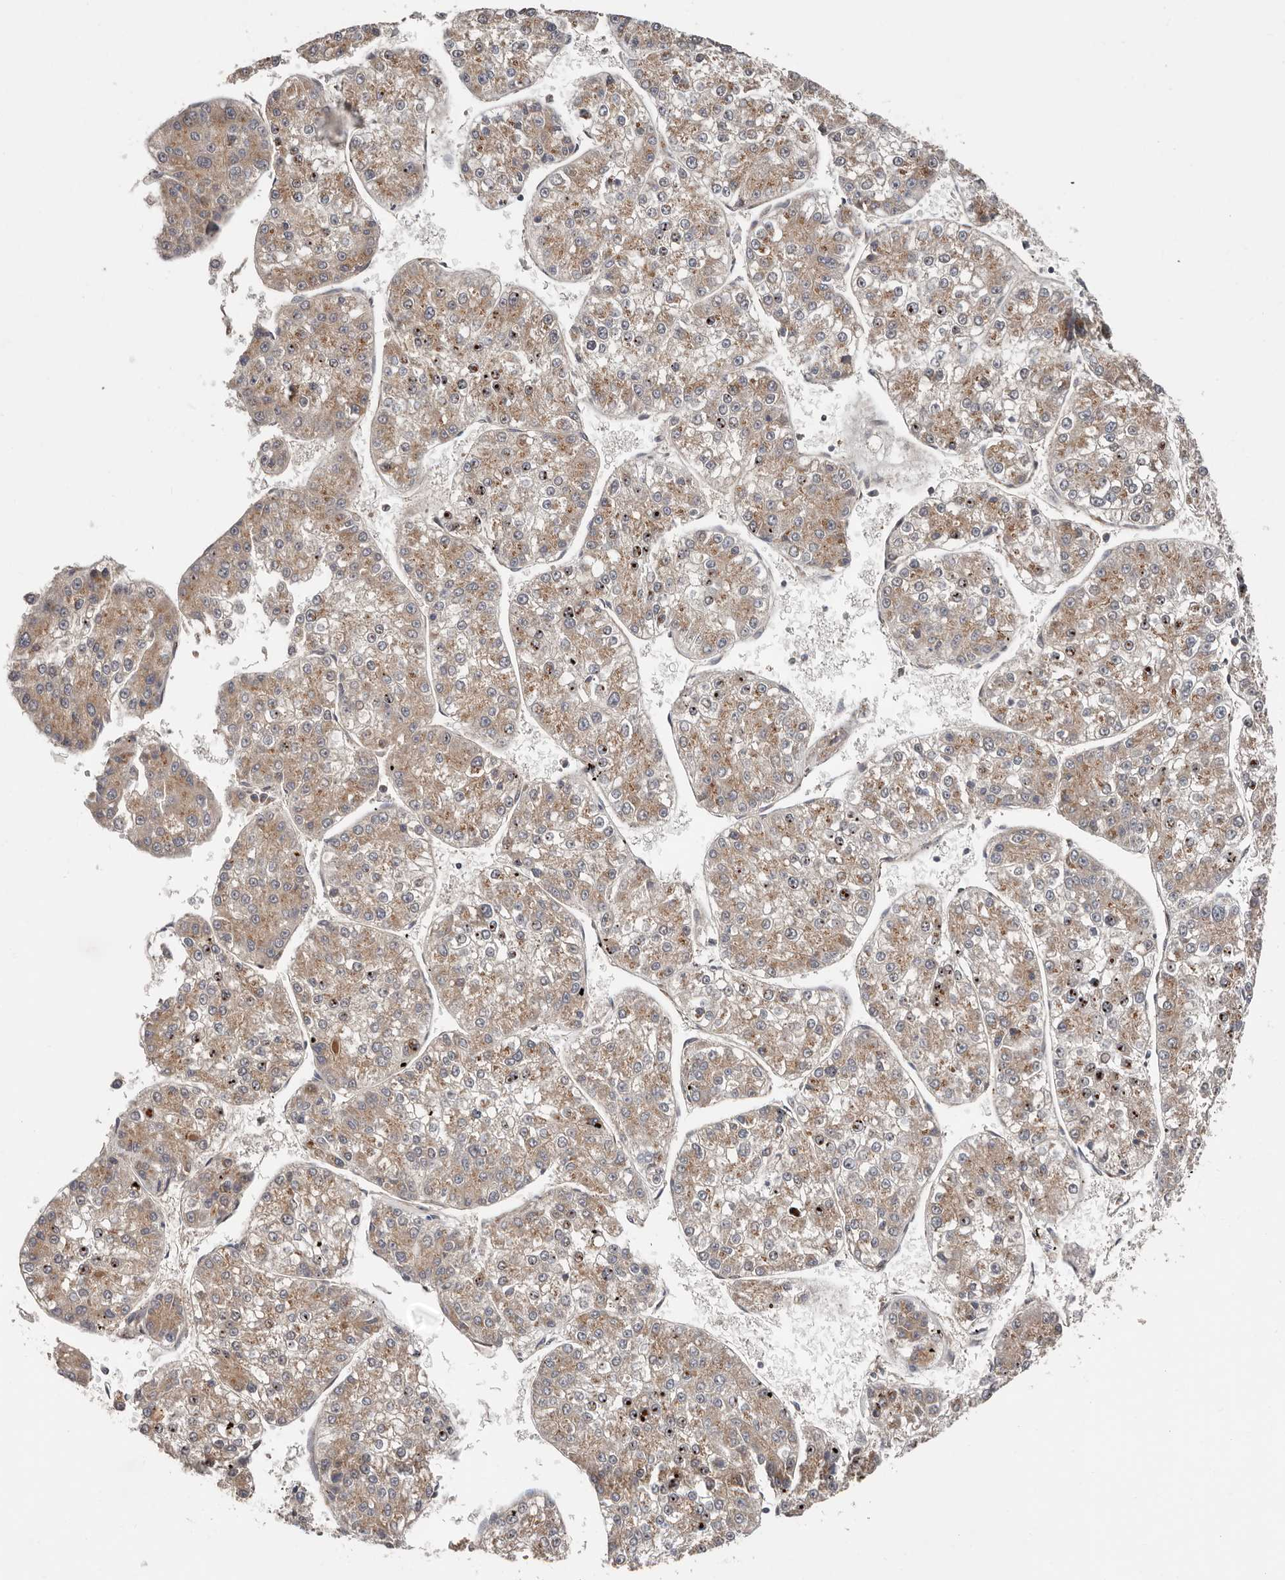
{"staining": {"intensity": "weak", "quantity": ">75%", "location": "cytoplasmic/membranous"}, "tissue": "liver cancer", "cell_type": "Tumor cells", "image_type": "cancer", "snomed": [{"axis": "morphology", "description": "Carcinoma, Hepatocellular, NOS"}, {"axis": "topography", "description": "Liver"}], "caption": "Tumor cells reveal weak cytoplasmic/membranous staining in approximately >75% of cells in liver cancer.", "gene": "COG1", "patient": {"sex": "female", "age": 73}}